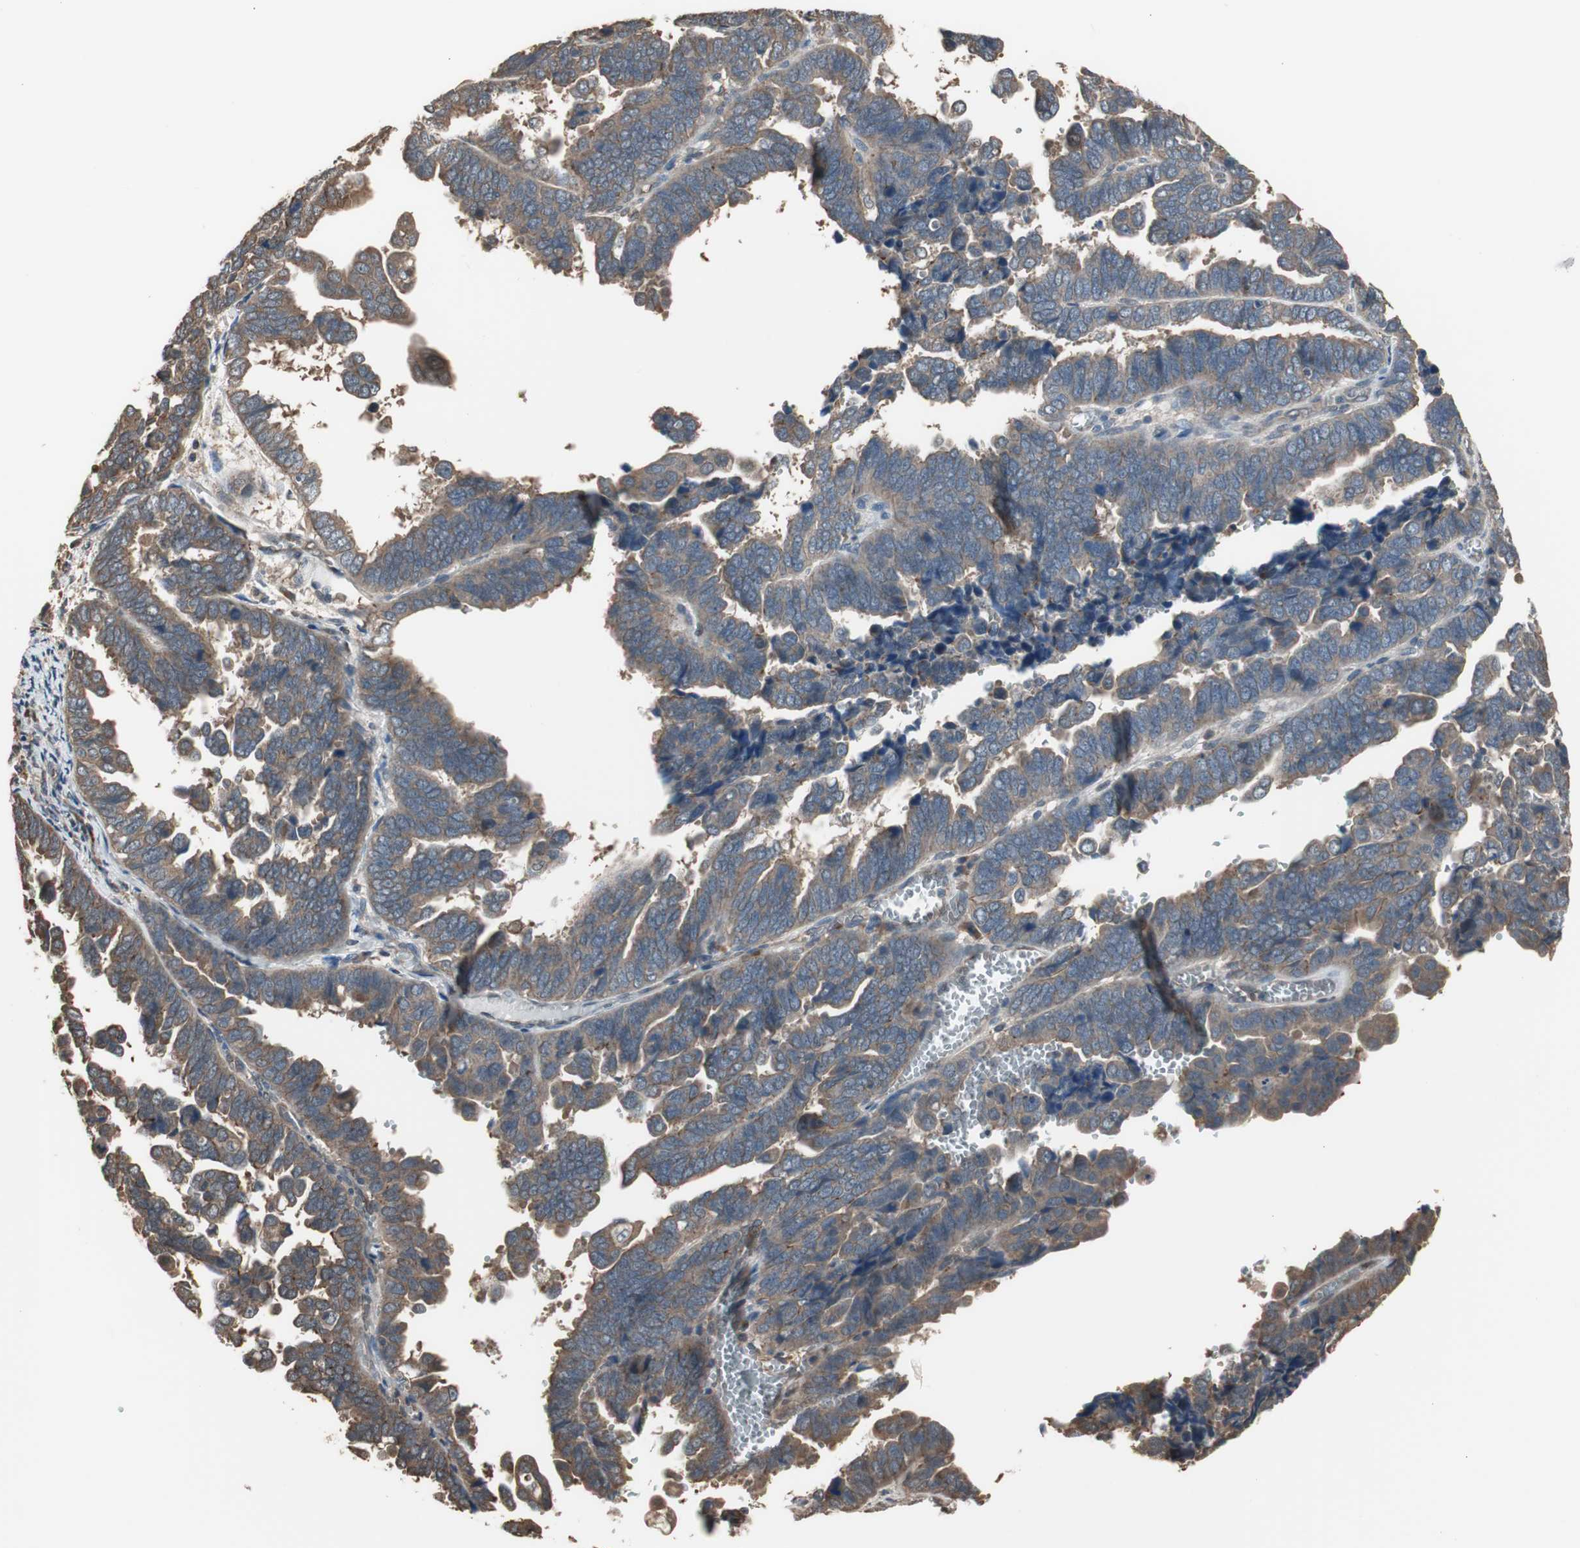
{"staining": {"intensity": "moderate", "quantity": ">75%", "location": "cytoplasmic/membranous"}, "tissue": "endometrial cancer", "cell_type": "Tumor cells", "image_type": "cancer", "snomed": [{"axis": "morphology", "description": "Adenocarcinoma, NOS"}, {"axis": "topography", "description": "Endometrium"}], "caption": "DAB immunohistochemical staining of human endometrial cancer (adenocarcinoma) displays moderate cytoplasmic/membranous protein staining in about >75% of tumor cells.", "gene": "PNPLA7", "patient": {"sex": "female", "age": 75}}